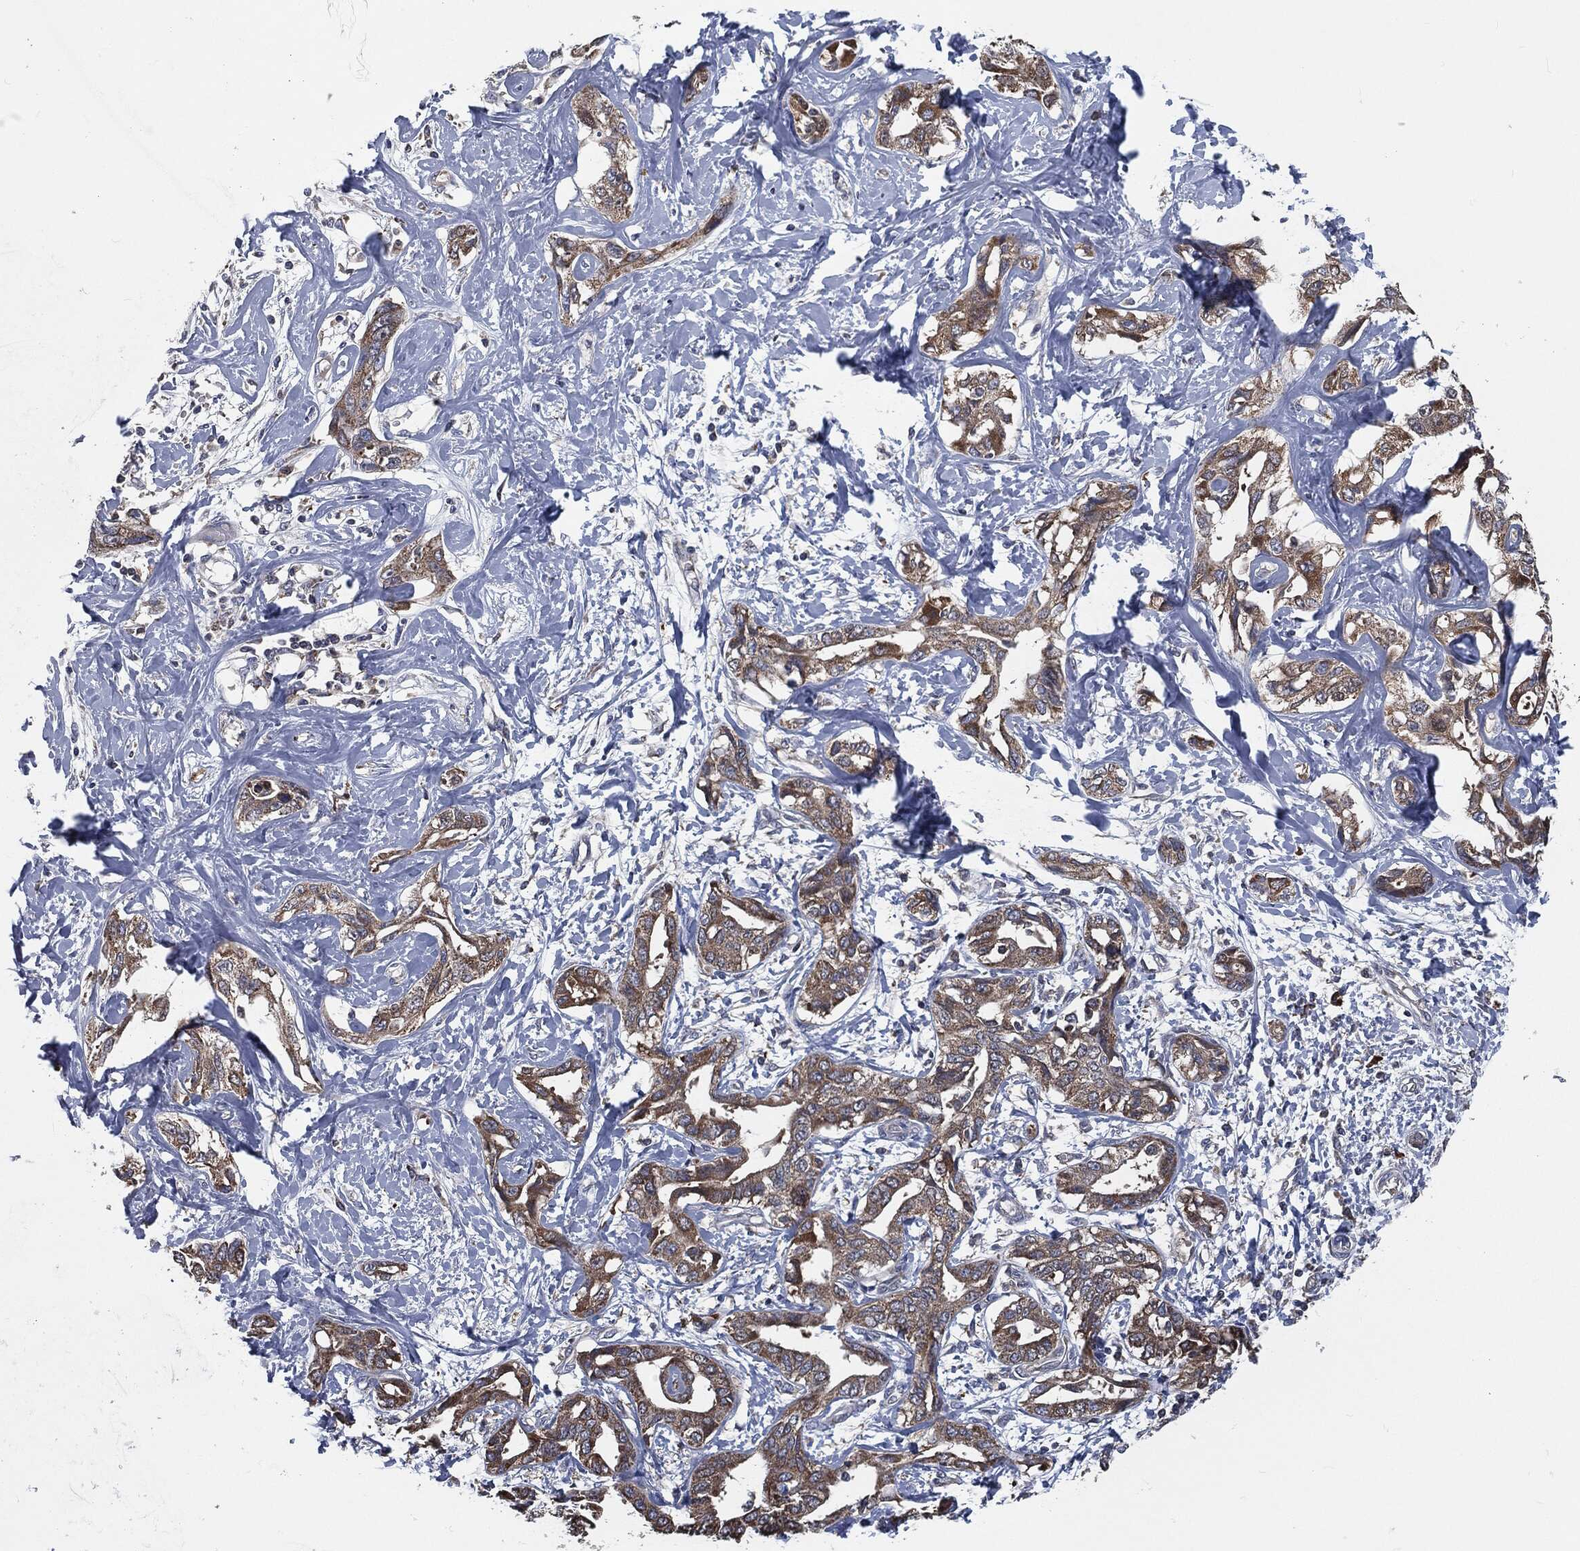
{"staining": {"intensity": "strong", "quantity": ">75%", "location": "cytoplasmic/membranous"}, "tissue": "liver cancer", "cell_type": "Tumor cells", "image_type": "cancer", "snomed": [{"axis": "morphology", "description": "Cholangiocarcinoma"}, {"axis": "topography", "description": "Liver"}], "caption": "Human liver cancer stained for a protein (brown) displays strong cytoplasmic/membranous positive expression in about >75% of tumor cells.", "gene": "PRDX4", "patient": {"sex": "male", "age": 59}}